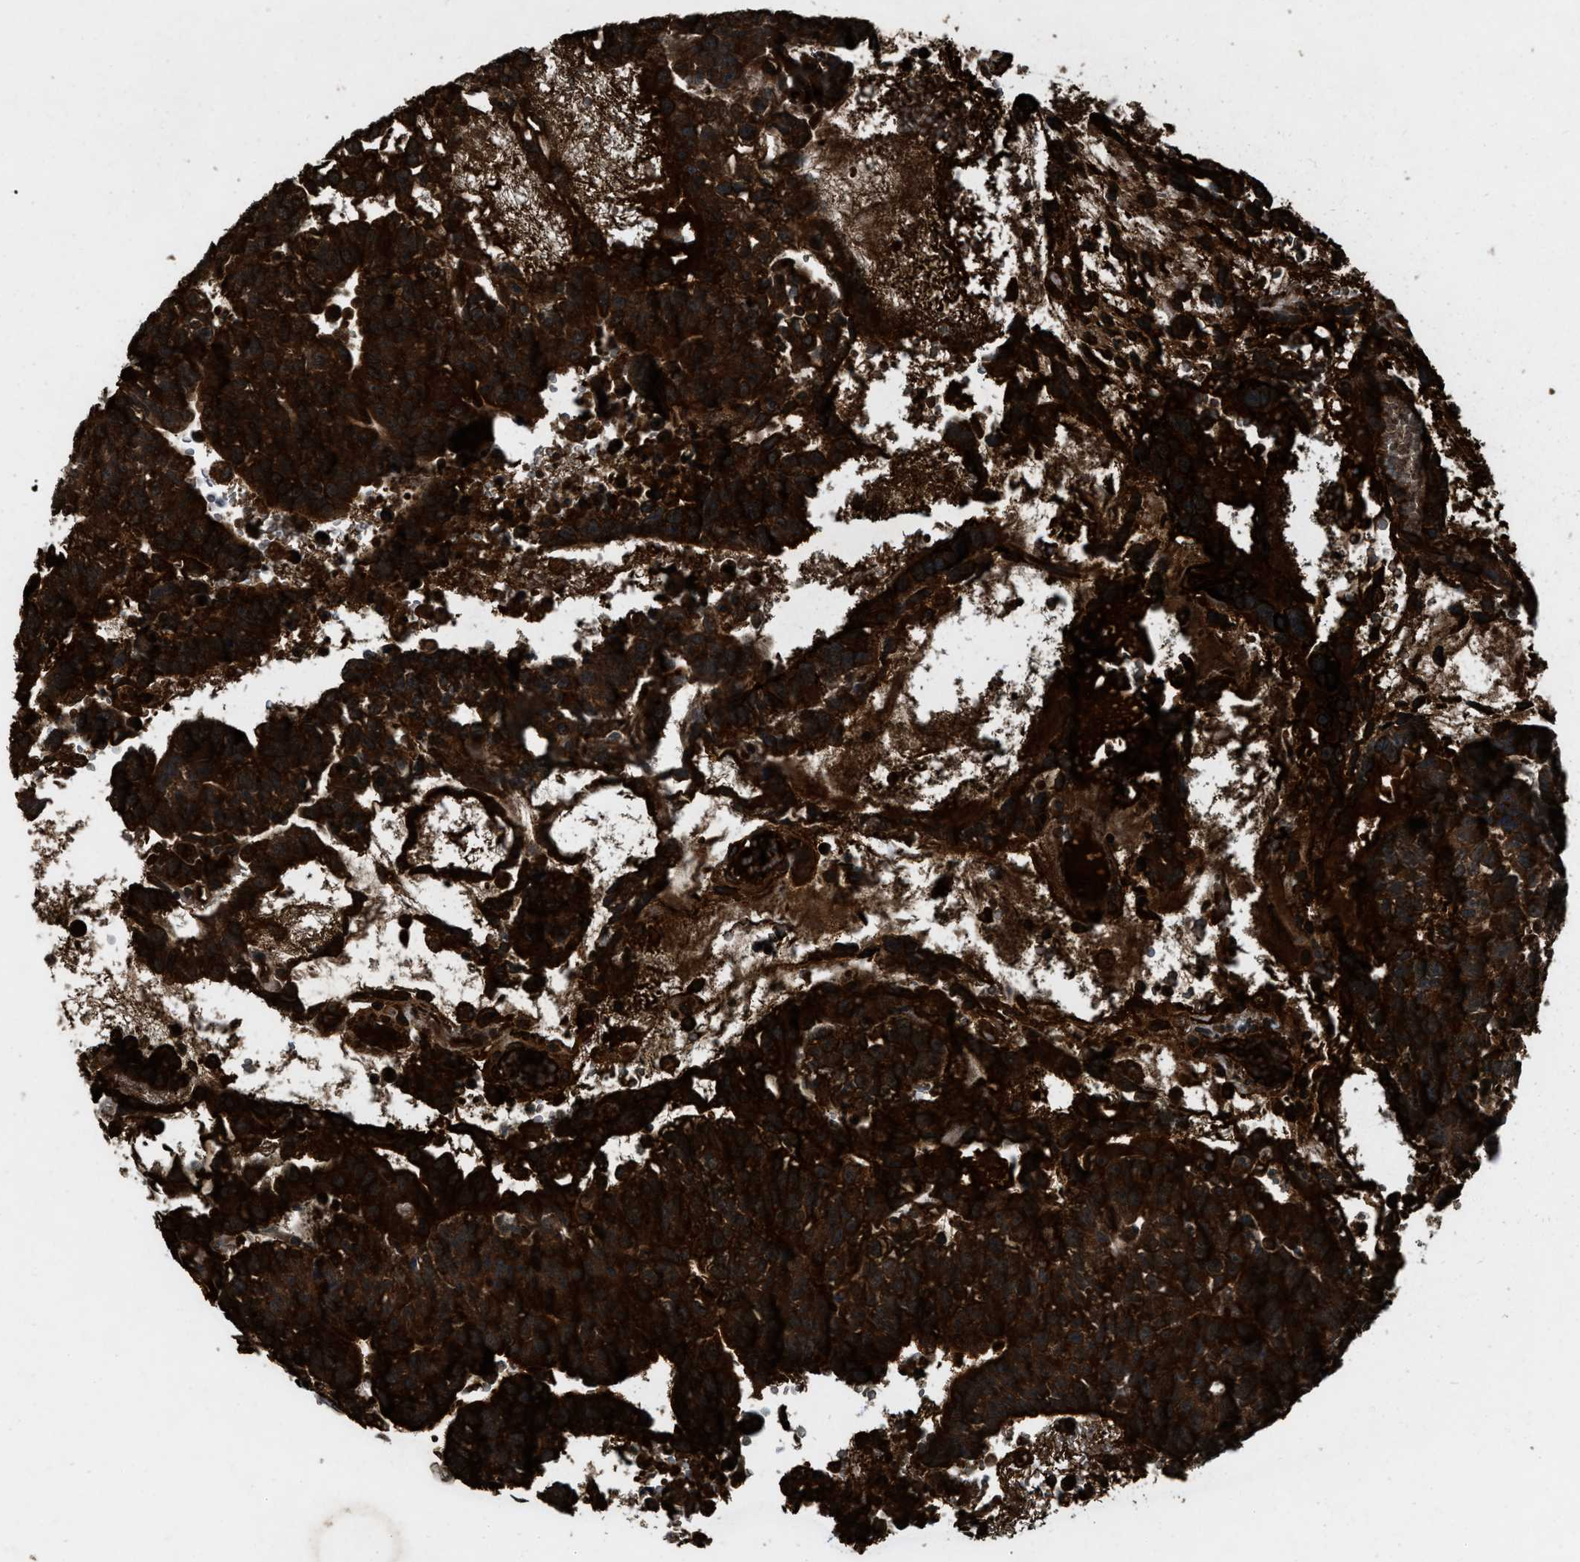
{"staining": {"intensity": "strong", "quantity": ">75%", "location": "cytoplasmic/membranous"}, "tissue": "testis cancer", "cell_type": "Tumor cells", "image_type": "cancer", "snomed": [{"axis": "morphology", "description": "Seminoma, NOS"}, {"axis": "morphology", "description": "Carcinoma, Embryonal, NOS"}, {"axis": "topography", "description": "Testis"}], "caption": "Tumor cells demonstrate strong cytoplasmic/membranous positivity in about >75% of cells in testis cancer (embryonal carcinoma).", "gene": "IRAK4", "patient": {"sex": "male", "age": 52}}